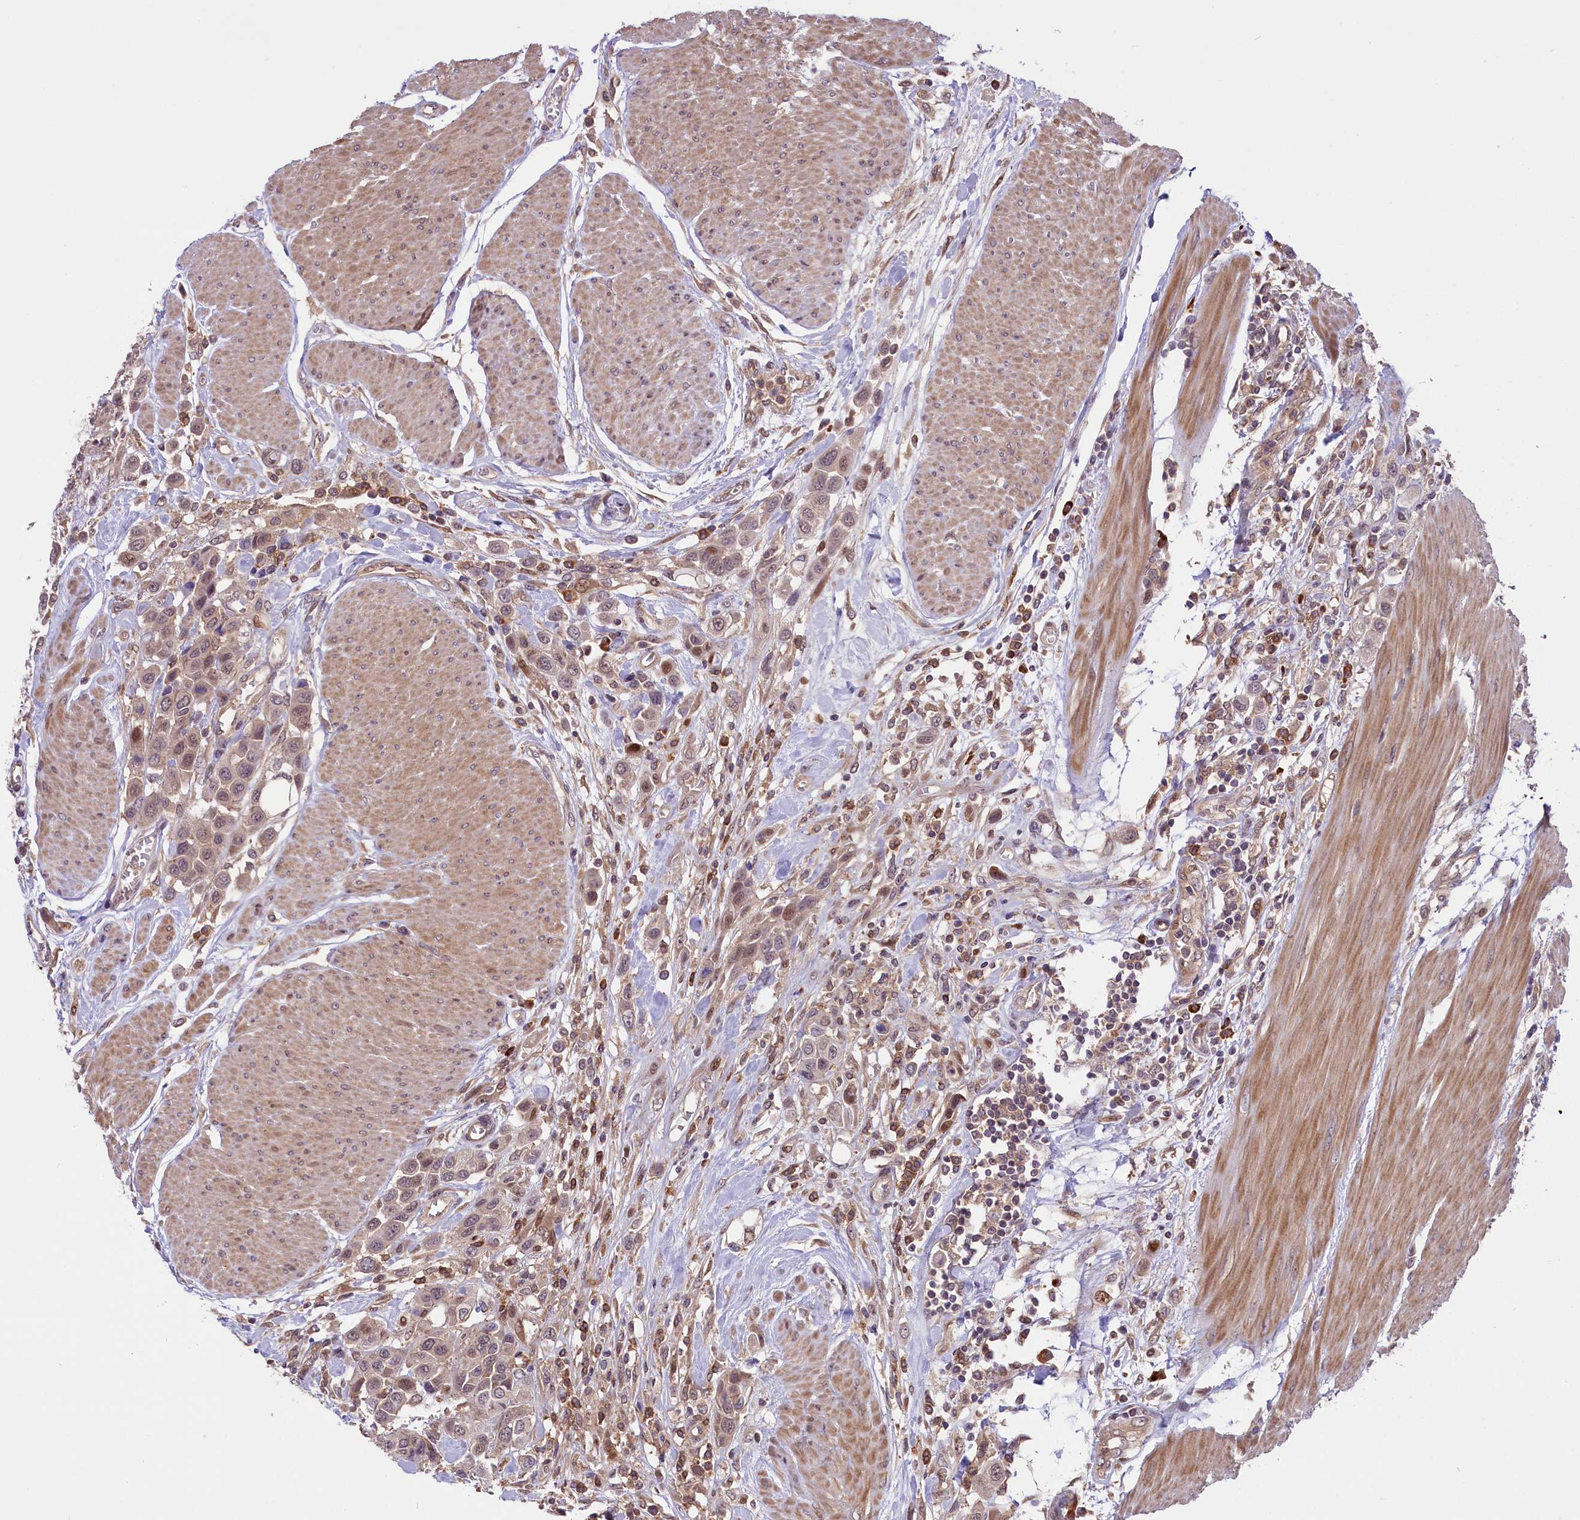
{"staining": {"intensity": "moderate", "quantity": "<25%", "location": "nuclear"}, "tissue": "urothelial cancer", "cell_type": "Tumor cells", "image_type": "cancer", "snomed": [{"axis": "morphology", "description": "Urothelial carcinoma, High grade"}, {"axis": "topography", "description": "Urinary bladder"}], "caption": "Urothelial cancer was stained to show a protein in brown. There is low levels of moderate nuclear expression in about <25% of tumor cells. The staining is performed using DAB brown chromogen to label protein expression. The nuclei are counter-stained blue using hematoxylin.", "gene": "RIC8A", "patient": {"sex": "male", "age": 50}}